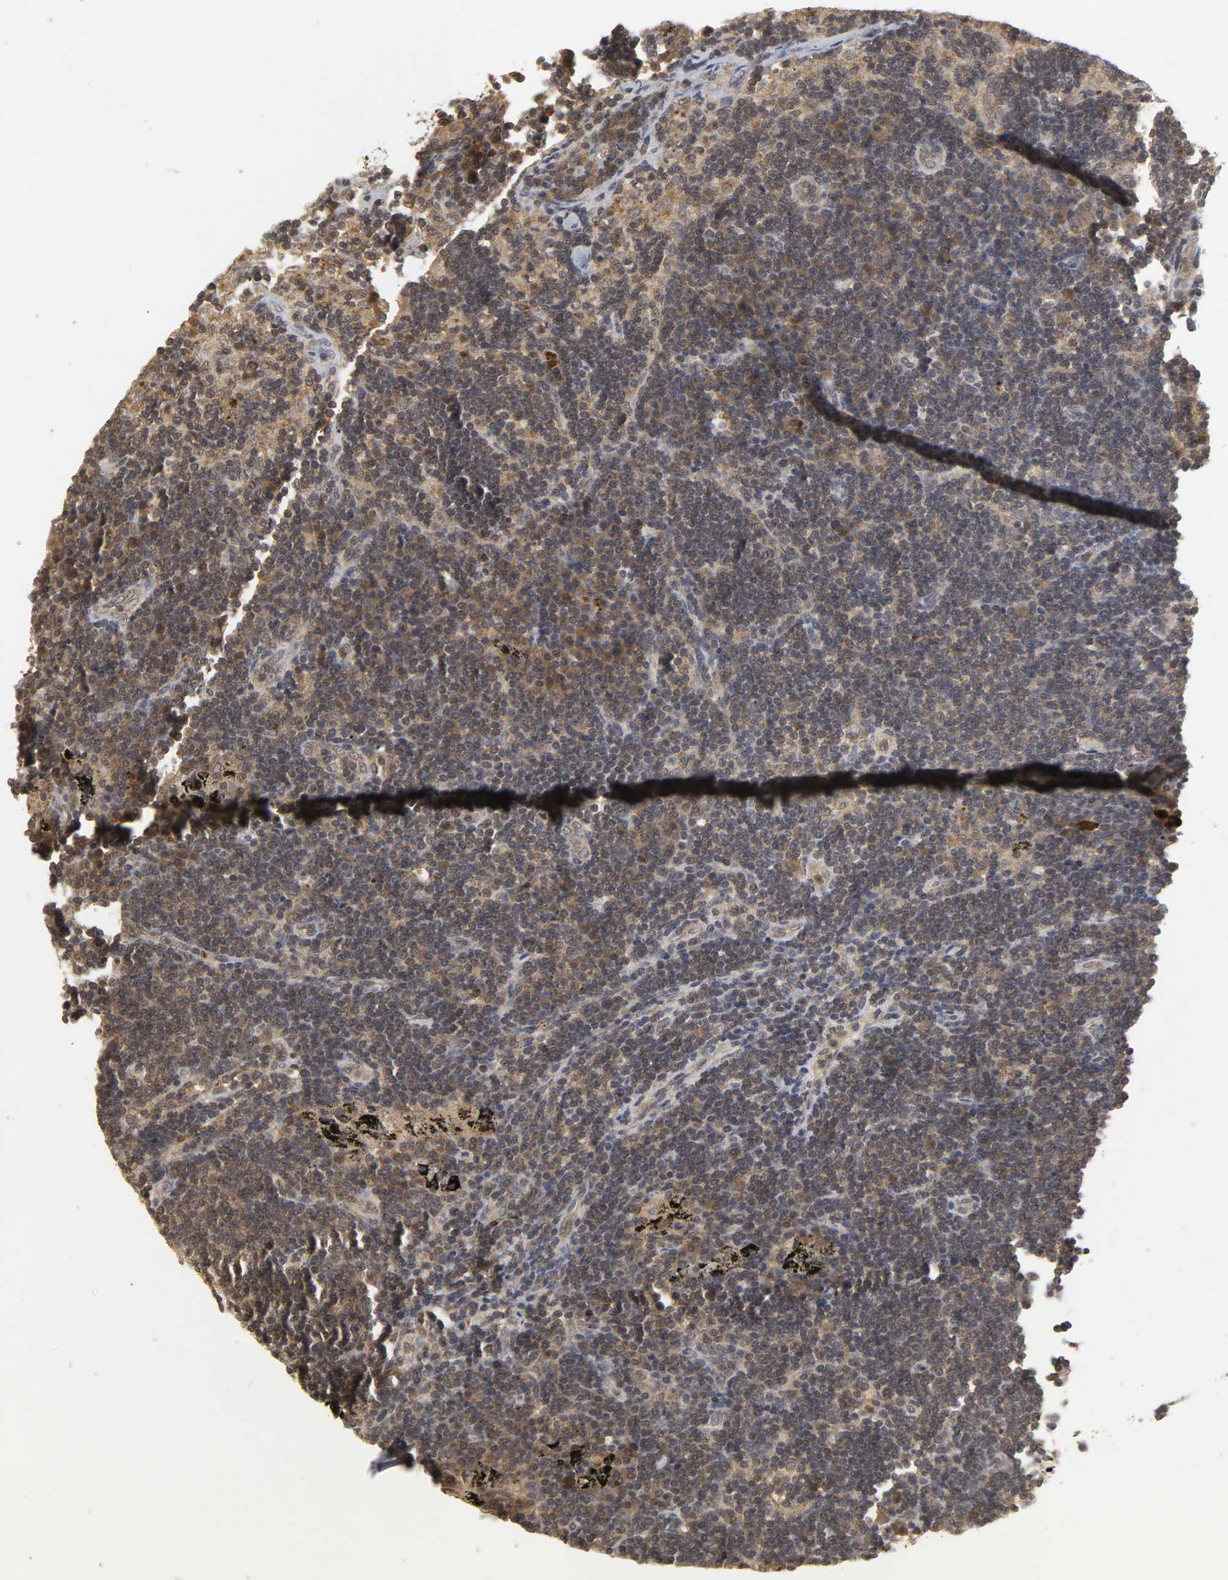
{"staining": {"intensity": "moderate", "quantity": ">75%", "location": "cytoplasmic/membranous"}, "tissue": "lymph node", "cell_type": "Germinal center cells", "image_type": "normal", "snomed": [{"axis": "morphology", "description": "Normal tissue, NOS"}, {"axis": "morphology", "description": "Squamous cell carcinoma, metastatic, NOS"}, {"axis": "topography", "description": "Lymph node"}], "caption": "Immunohistochemical staining of normal lymph node displays >75% levels of moderate cytoplasmic/membranous protein staining in approximately >75% of germinal center cells. (IHC, brightfield microscopy, high magnification).", "gene": "TRAF6", "patient": {"sex": "female", "age": 53}}